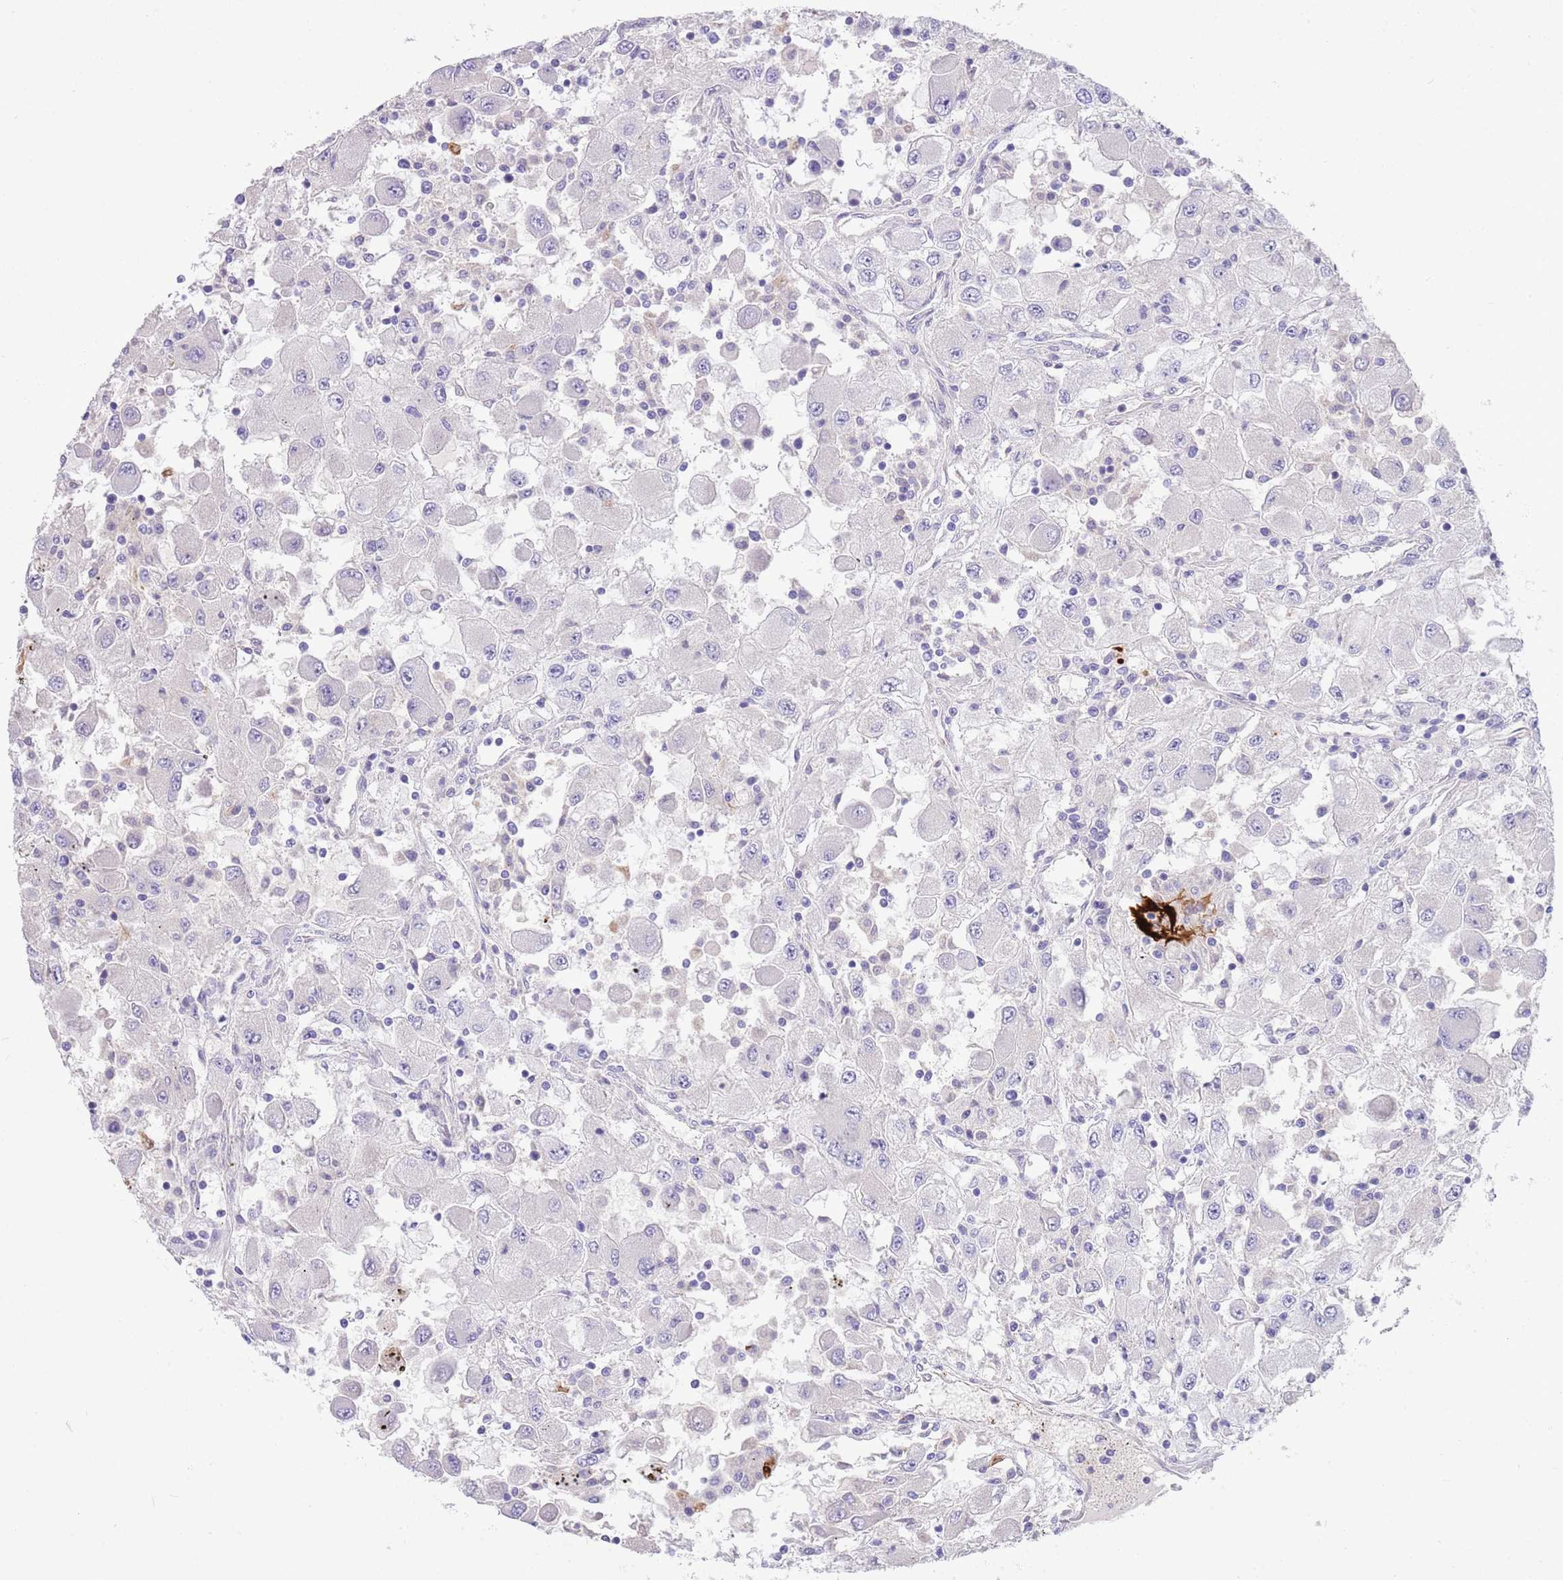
{"staining": {"intensity": "negative", "quantity": "none", "location": "none"}, "tissue": "renal cancer", "cell_type": "Tumor cells", "image_type": "cancer", "snomed": [{"axis": "morphology", "description": "Adenocarcinoma, NOS"}, {"axis": "topography", "description": "Kidney"}], "caption": "Immunohistochemistry image of neoplastic tissue: human renal cancer (adenocarcinoma) stained with DAB (3,3'-diaminobenzidine) demonstrates no significant protein positivity in tumor cells. Brightfield microscopy of IHC stained with DAB (brown) and hematoxylin (blue), captured at high magnification.", "gene": "SFTPA1", "patient": {"sex": "female", "age": 67}}